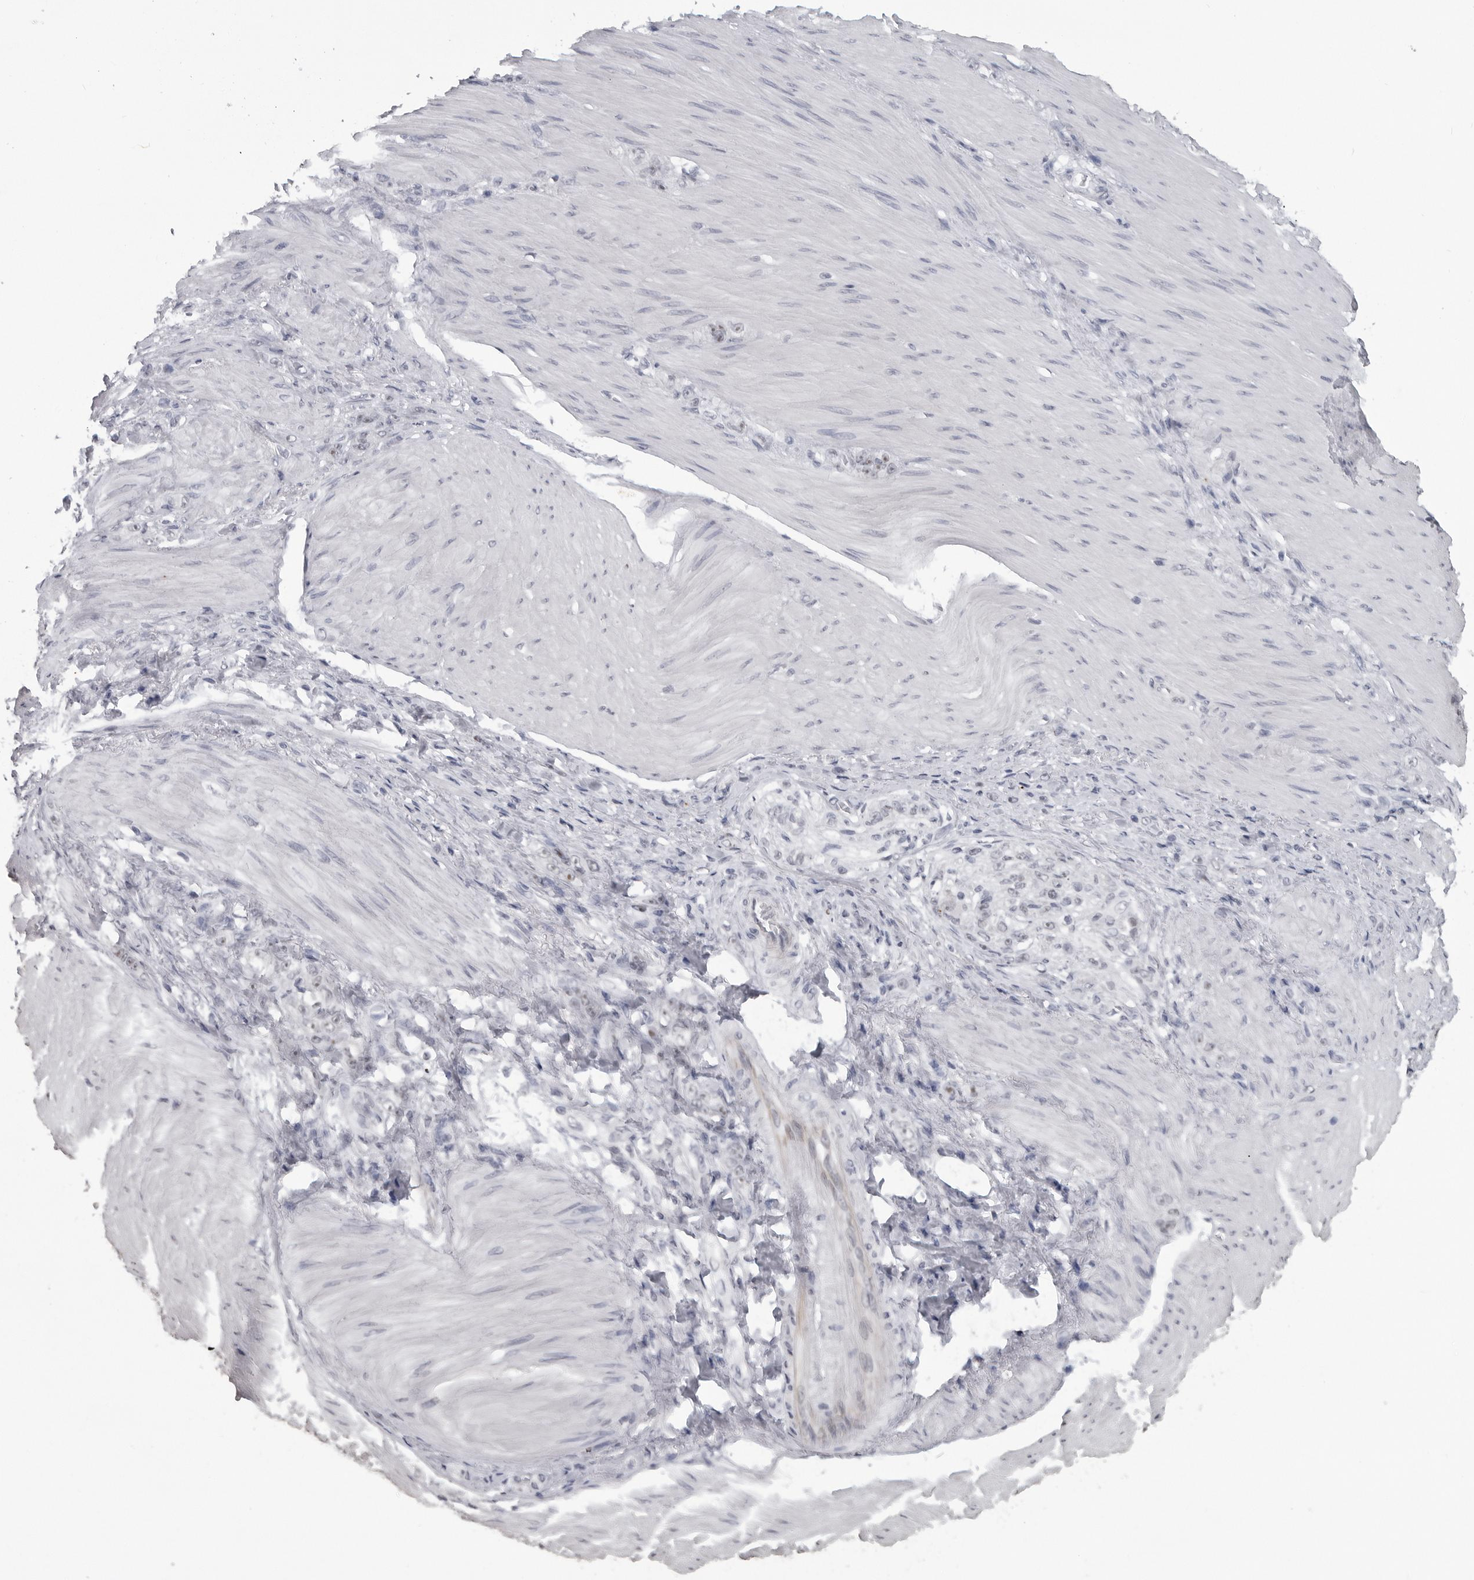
{"staining": {"intensity": "weak", "quantity": "<25%", "location": "nuclear"}, "tissue": "stomach cancer", "cell_type": "Tumor cells", "image_type": "cancer", "snomed": [{"axis": "morphology", "description": "Normal tissue, NOS"}, {"axis": "morphology", "description": "Adenocarcinoma, NOS"}, {"axis": "topography", "description": "Stomach"}], "caption": "This image is of stomach cancer (adenocarcinoma) stained with immunohistochemistry to label a protein in brown with the nuclei are counter-stained blue. There is no expression in tumor cells. Nuclei are stained in blue.", "gene": "DDX54", "patient": {"sex": "male", "age": 82}}